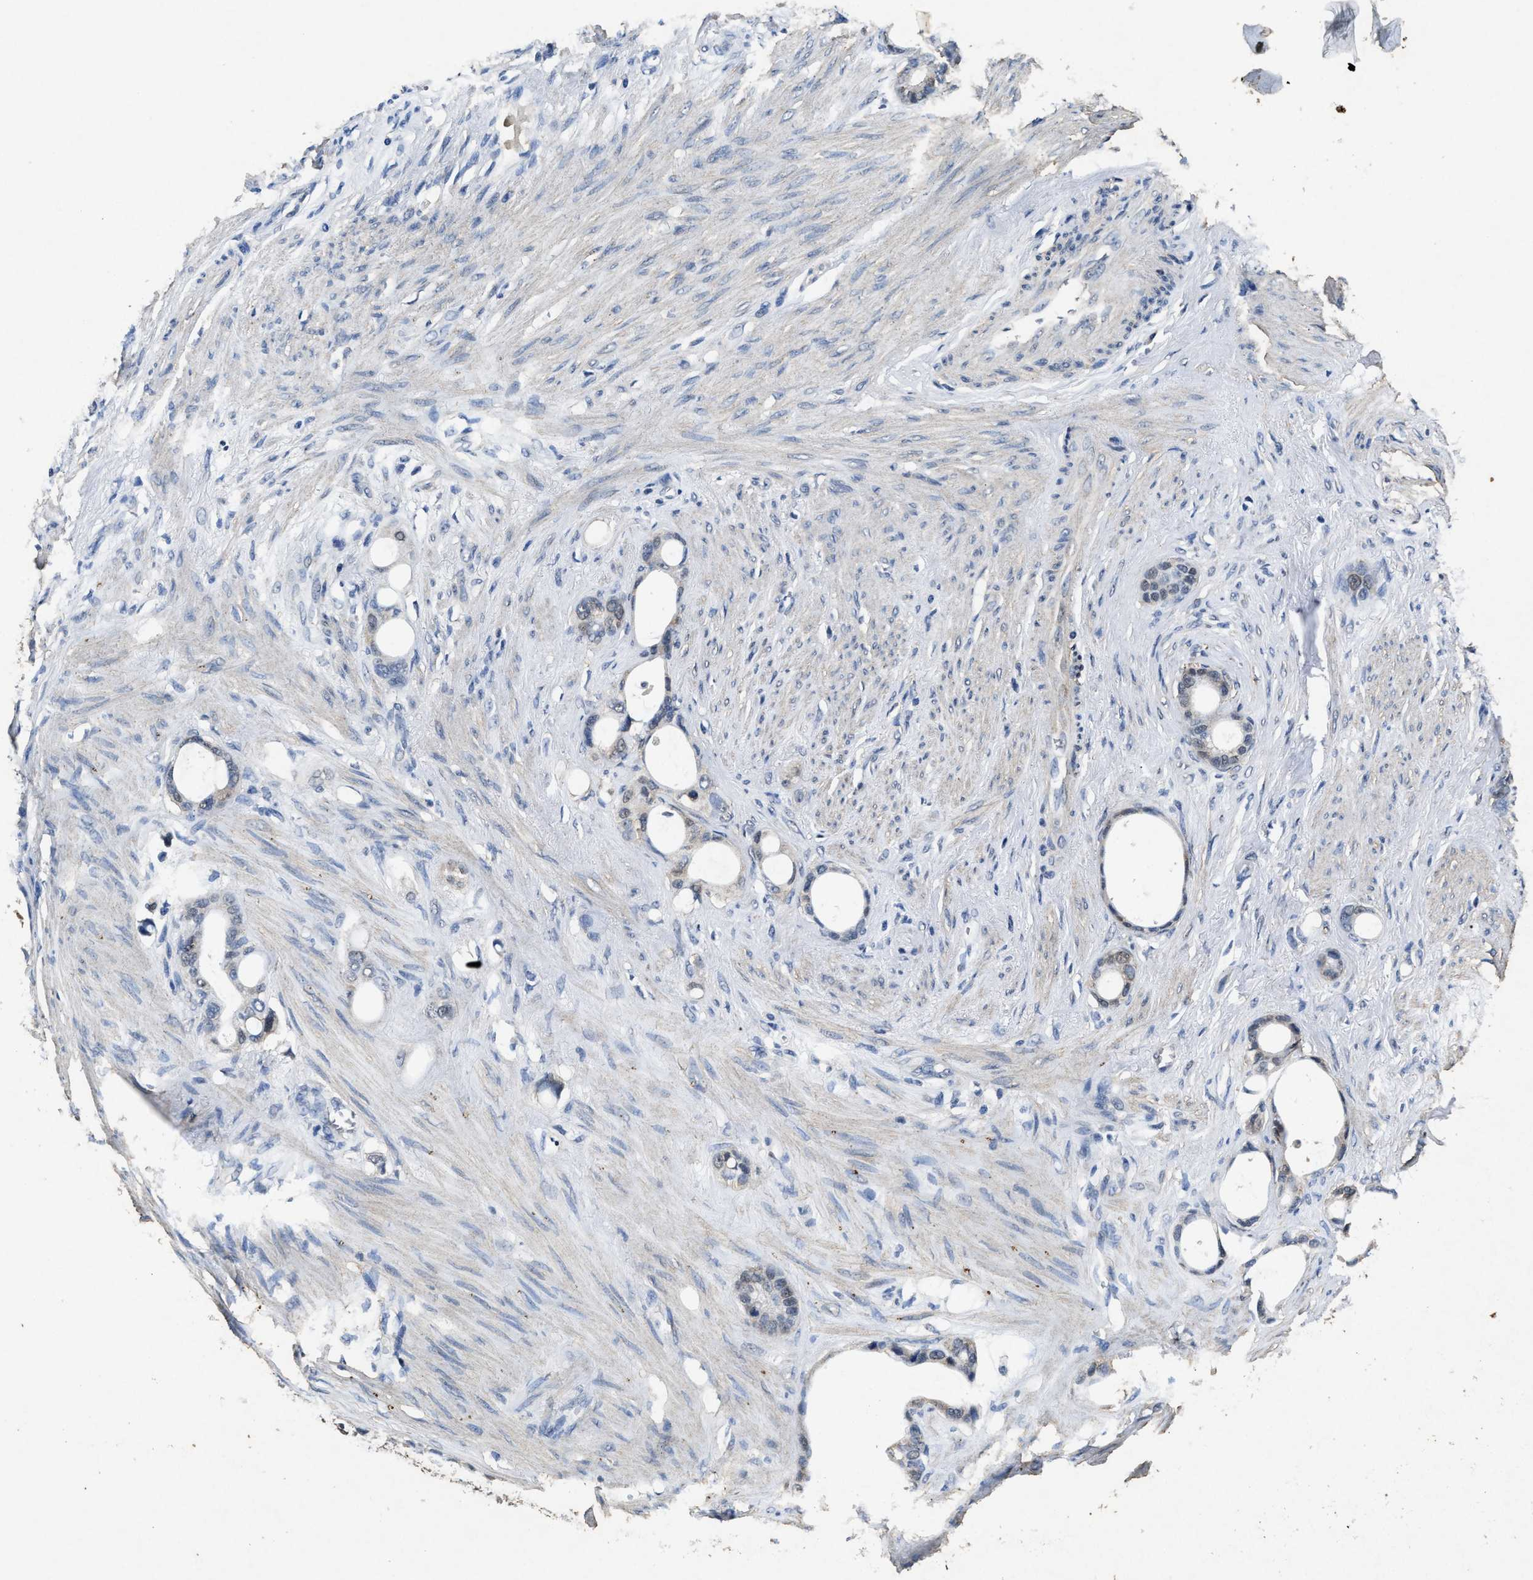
{"staining": {"intensity": "weak", "quantity": "<25%", "location": "nuclear"}, "tissue": "stomach cancer", "cell_type": "Tumor cells", "image_type": "cancer", "snomed": [{"axis": "morphology", "description": "Adenocarcinoma, NOS"}, {"axis": "topography", "description": "Stomach"}], "caption": "High power microscopy micrograph of an IHC photomicrograph of stomach cancer, revealing no significant positivity in tumor cells.", "gene": "ACAT2", "patient": {"sex": "female", "age": 75}}